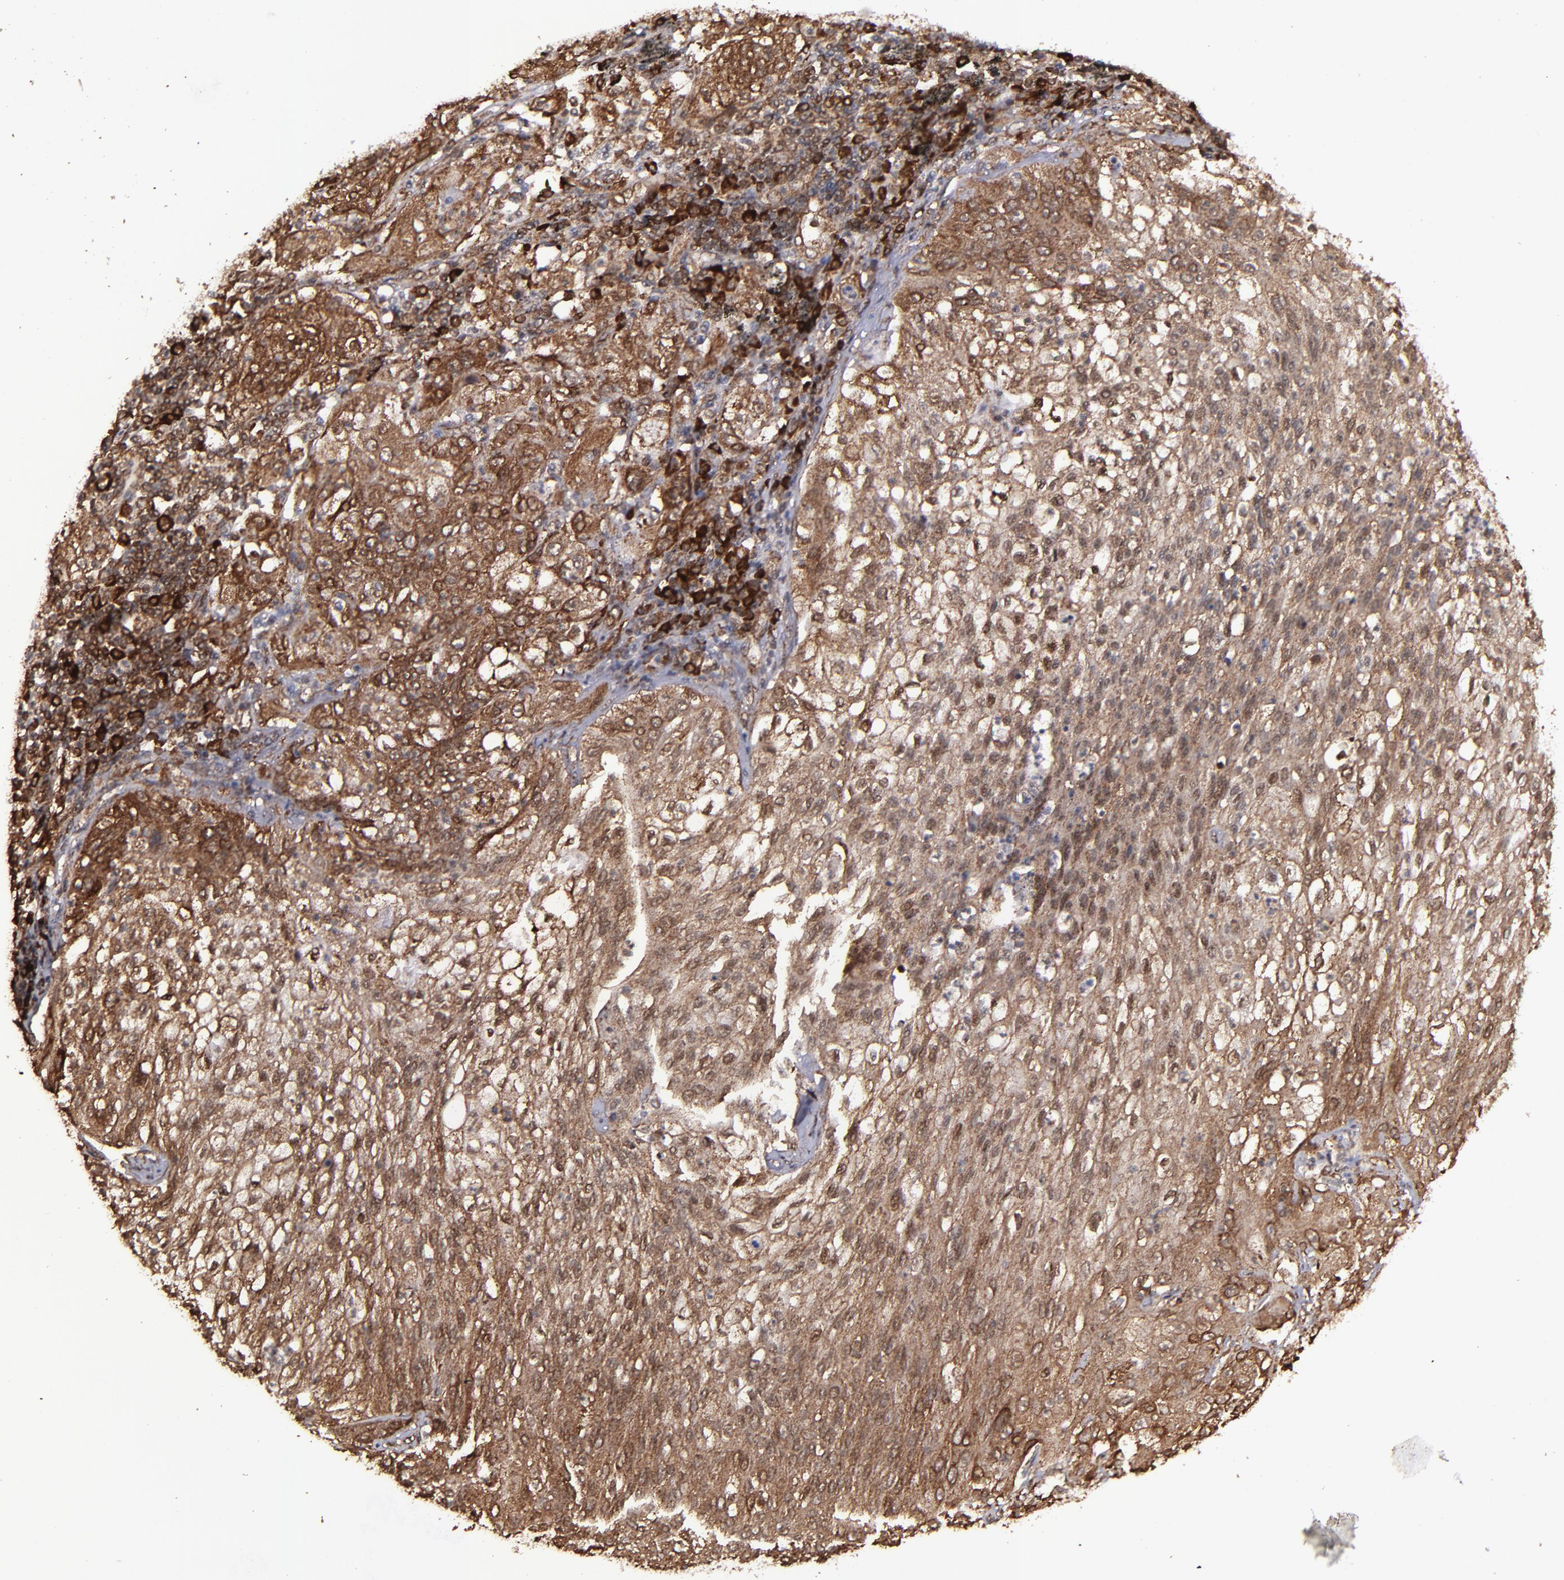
{"staining": {"intensity": "strong", "quantity": ">75%", "location": "cytoplasmic/membranous,nuclear"}, "tissue": "lung cancer", "cell_type": "Tumor cells", "image_type": "cancer", "snomed": [{"axis": "morphology", "description": "Inflammation, NOS"}, {"axis": "morphology", "description": "Squamous cell carcinoma, NOS"}, {"axis": "topography", "description": "Lymph node"}, {"axis": "topography", "description": "Soft tissue"}, {"axis": "topography", "description": "Lung"}], "caption": "Lung cancer (squamous cell carcinoma) stained with a protein marker exhibits strong staining in tumor cells.", "gene": "EIF4ENIF1", "patient": {"sex": "male", "age": 66}}